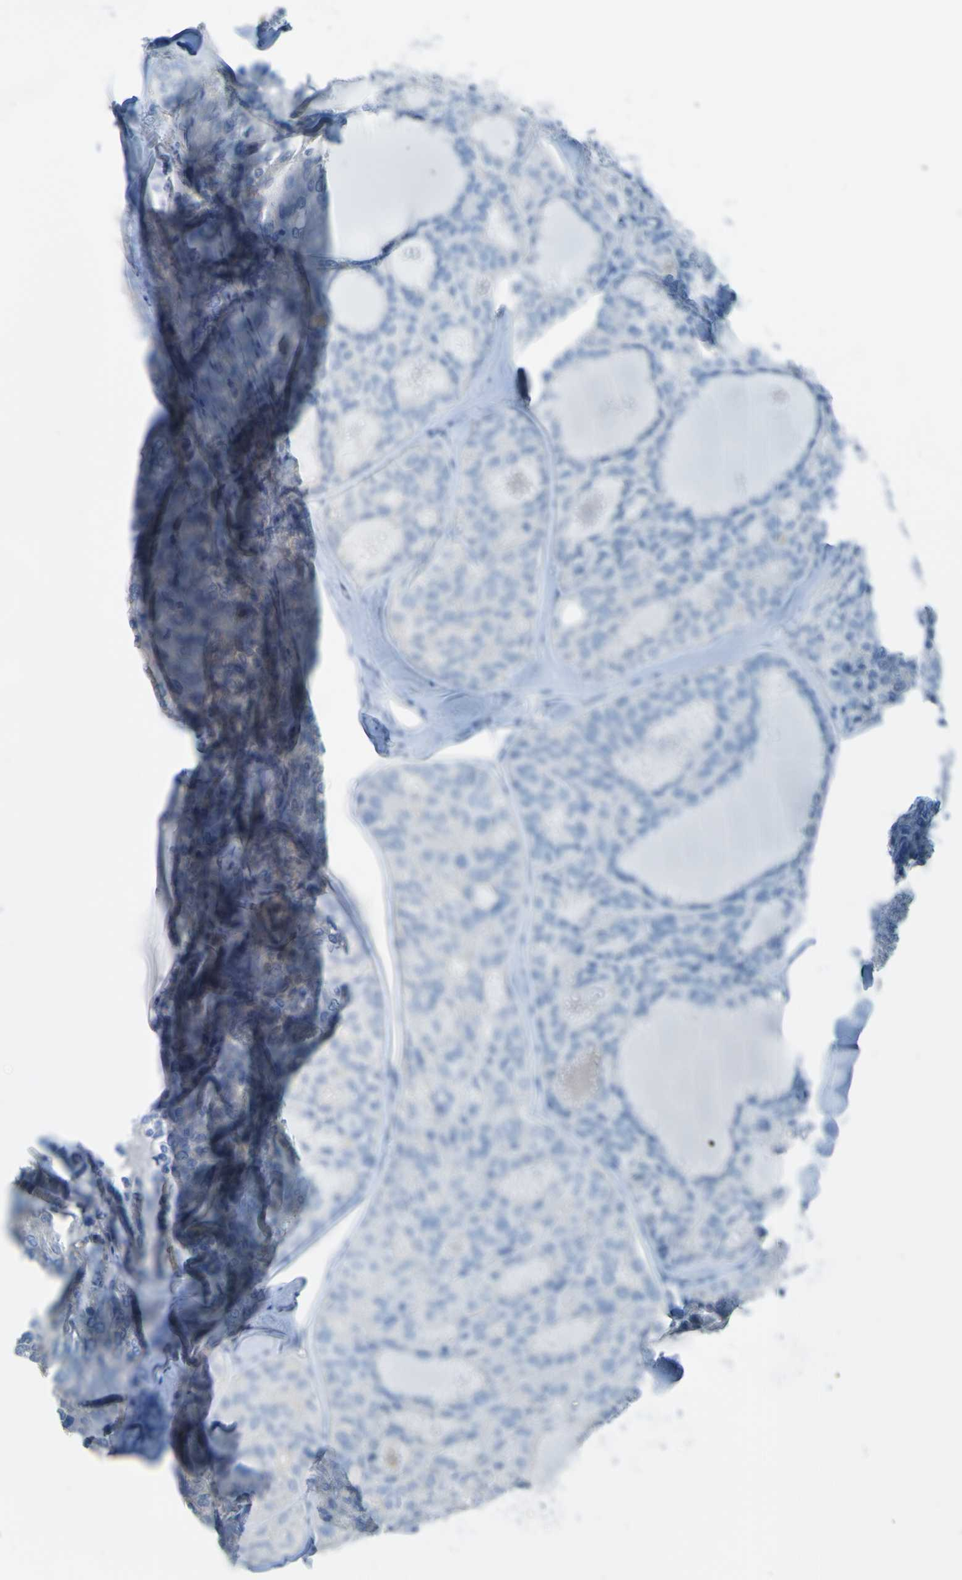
{"staining": {"intensity": "negative", "quantity": "none", "location": "none"}, "tissue": "thyroid cancer", "cell_type": "Tumor cells", "image_type": "cancer", "snomed": [{"axis": "morphology", "description": "Follicular adenoma carcinoma, NOS"}, {"axis": "topography", "description": "Thyroid gland"}], "caption": "Immunohistochemistry histopathology image of thyroid cancer stained for a protein (brown), which exhibits no positivity in tumor cells.", "gene": "ACMSD", "patient": {"sex": "male", "age": 75}}